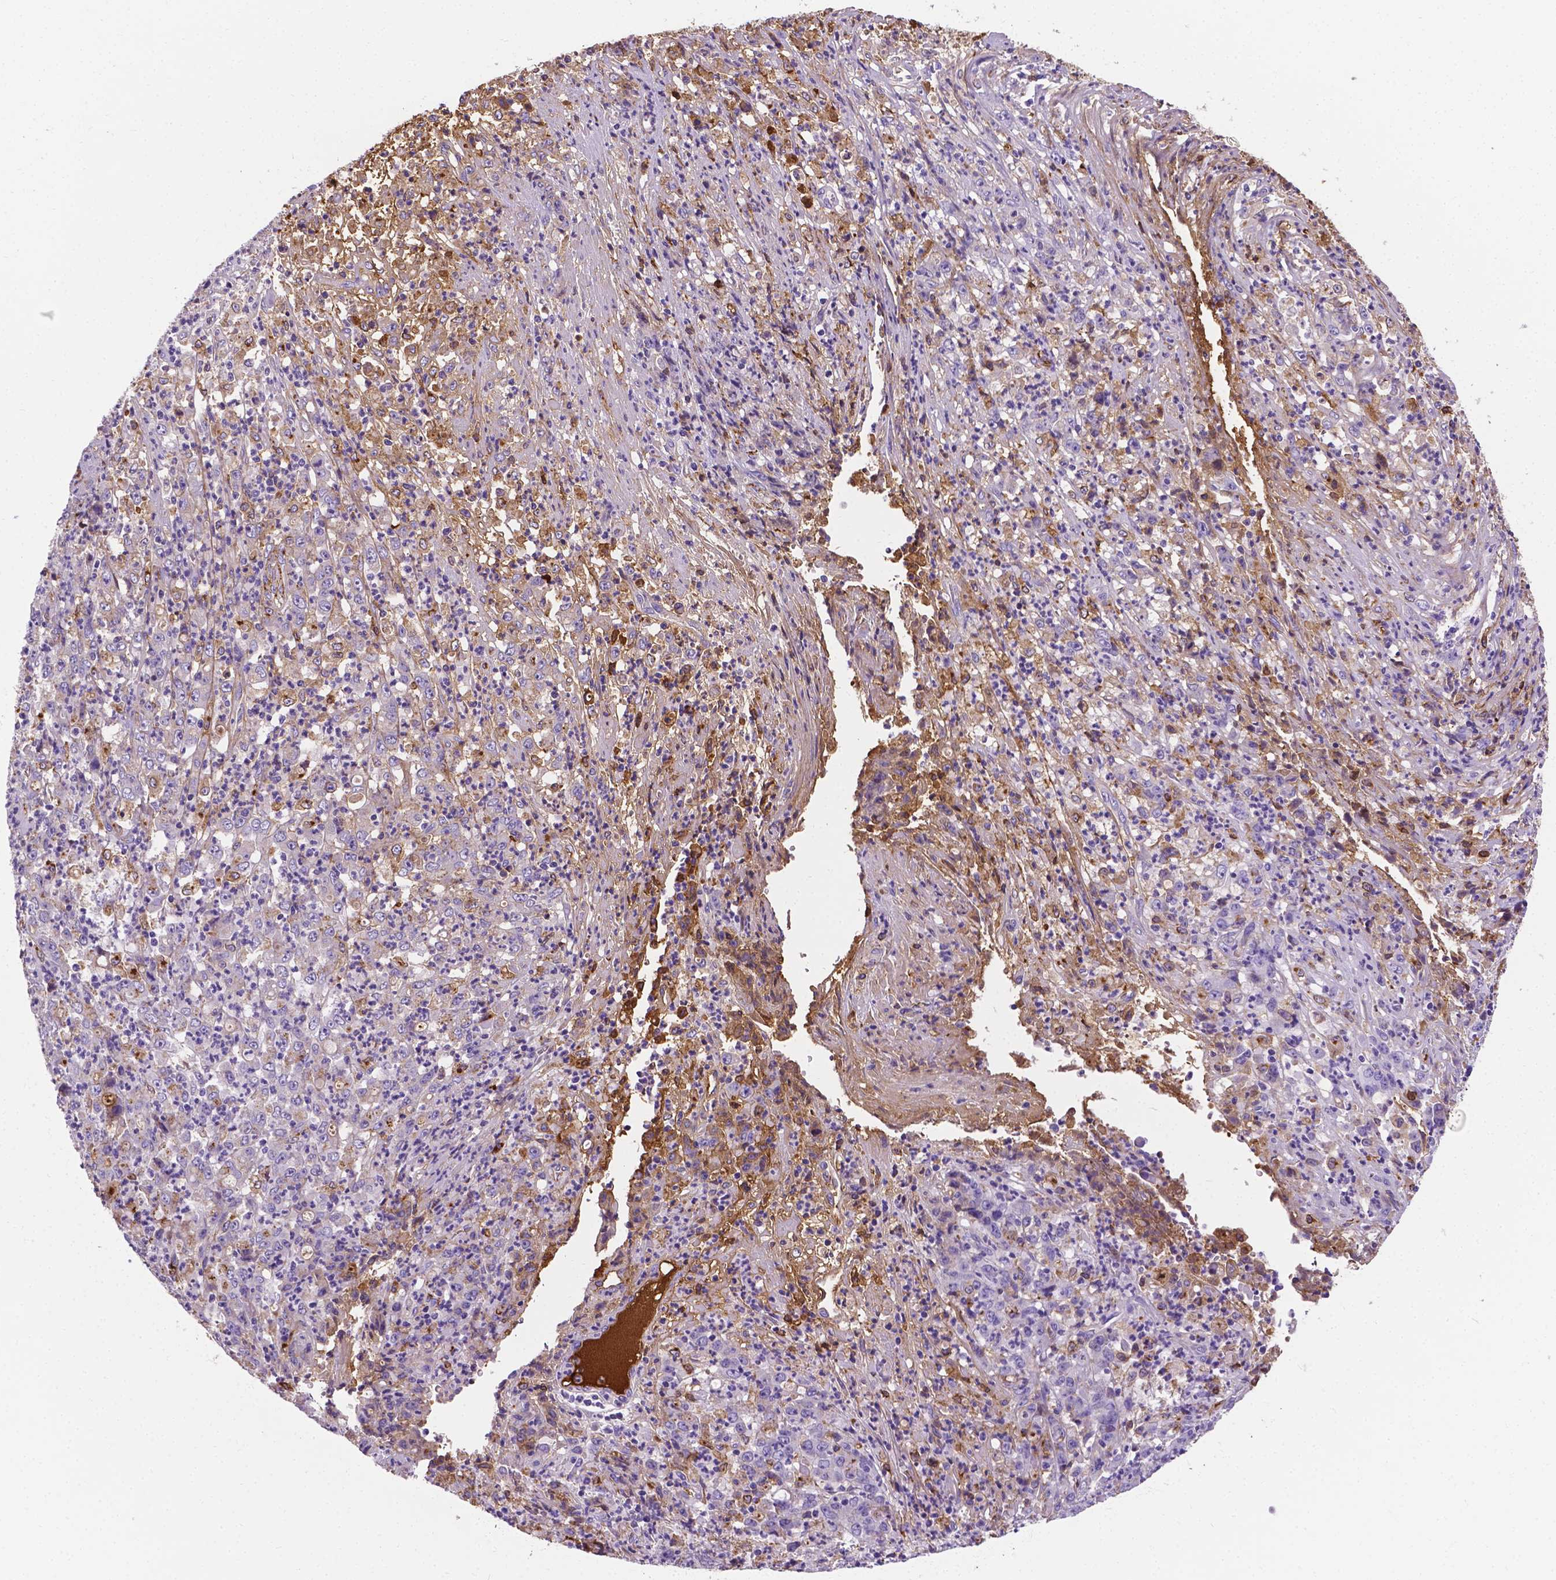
{"staining": {"intensity": "moderate", "quantity": "<25%", "location": "cytoplasmic/membranous"}, "tissue": "stomach cancer", "cell_type": "Tumor cells", "image_type": "cancer", "snomed": [{"axis": "morphology", "description": "Adenocarcinoma, NOS"}, {"axis": "topography", "description": "Stomach, lower"}], "caption": "Protein staining by immunohistochemistry (IHC) exhibits moderate cytoplasmic/membranous positivity in about <25% of tumor cells in adenocarcinoma (stomach). (Brightfield microscopy of DAB IHC at high magnification).", "gene": "APOE", "patient": {"sex": "female", "age": 71}}